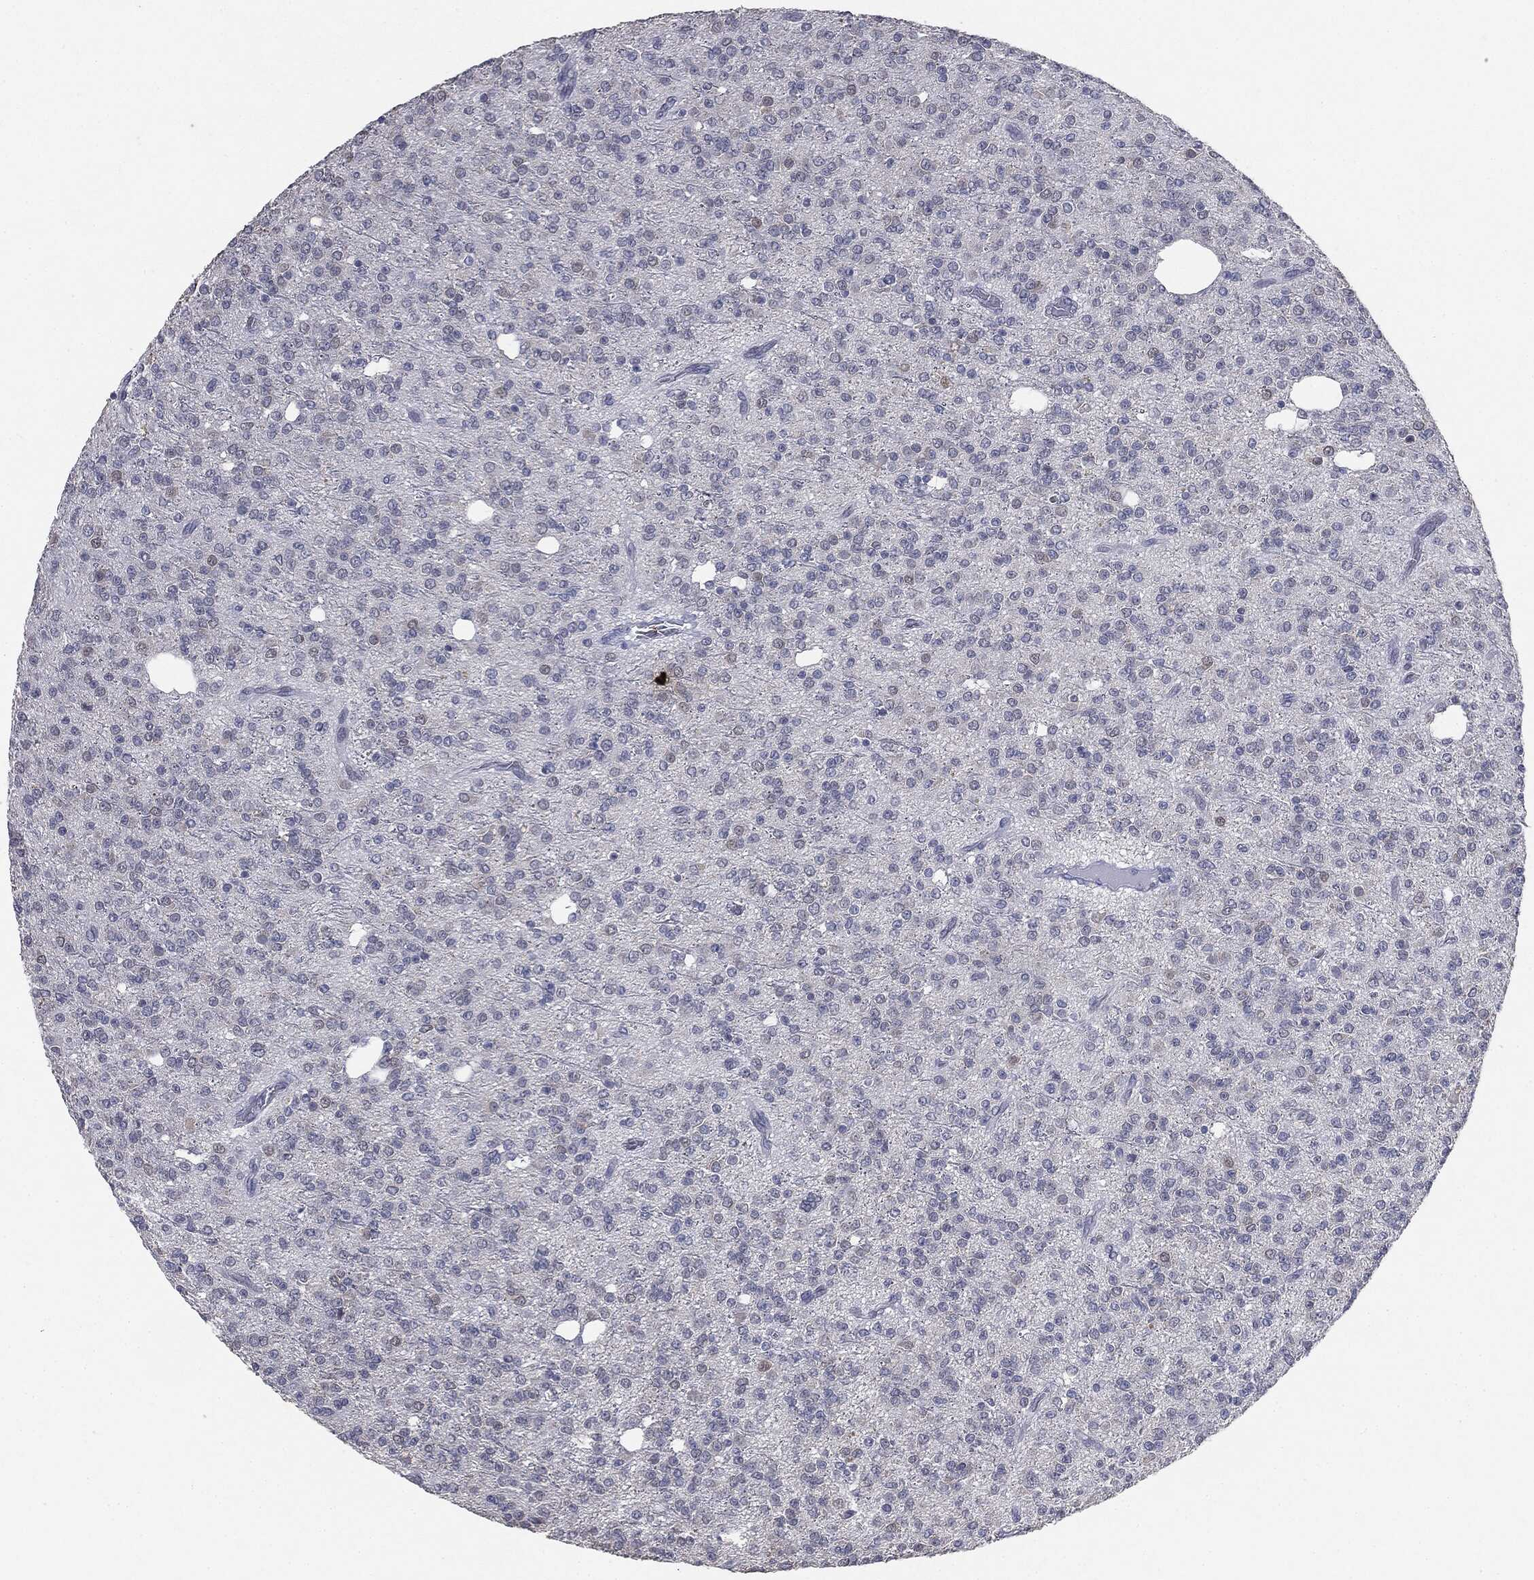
{"staining": {"intensity": "negative", "quantity": "none", "location": "none"}, "tissue": "glioma", "cell_type": "Tumor cells", "image_type": "cancer", "snomed": [{"axis": "morphology", "description": "Glioma, malignant, Low grade"}, {"axis": "topography", "description": "Brain"}], "caption": "Glioma was stained to show a protein in brown. There is no significant staining in tumor cells.", "gene": "SLC2A2", "patient": {"sex": "male", "age": 27}}